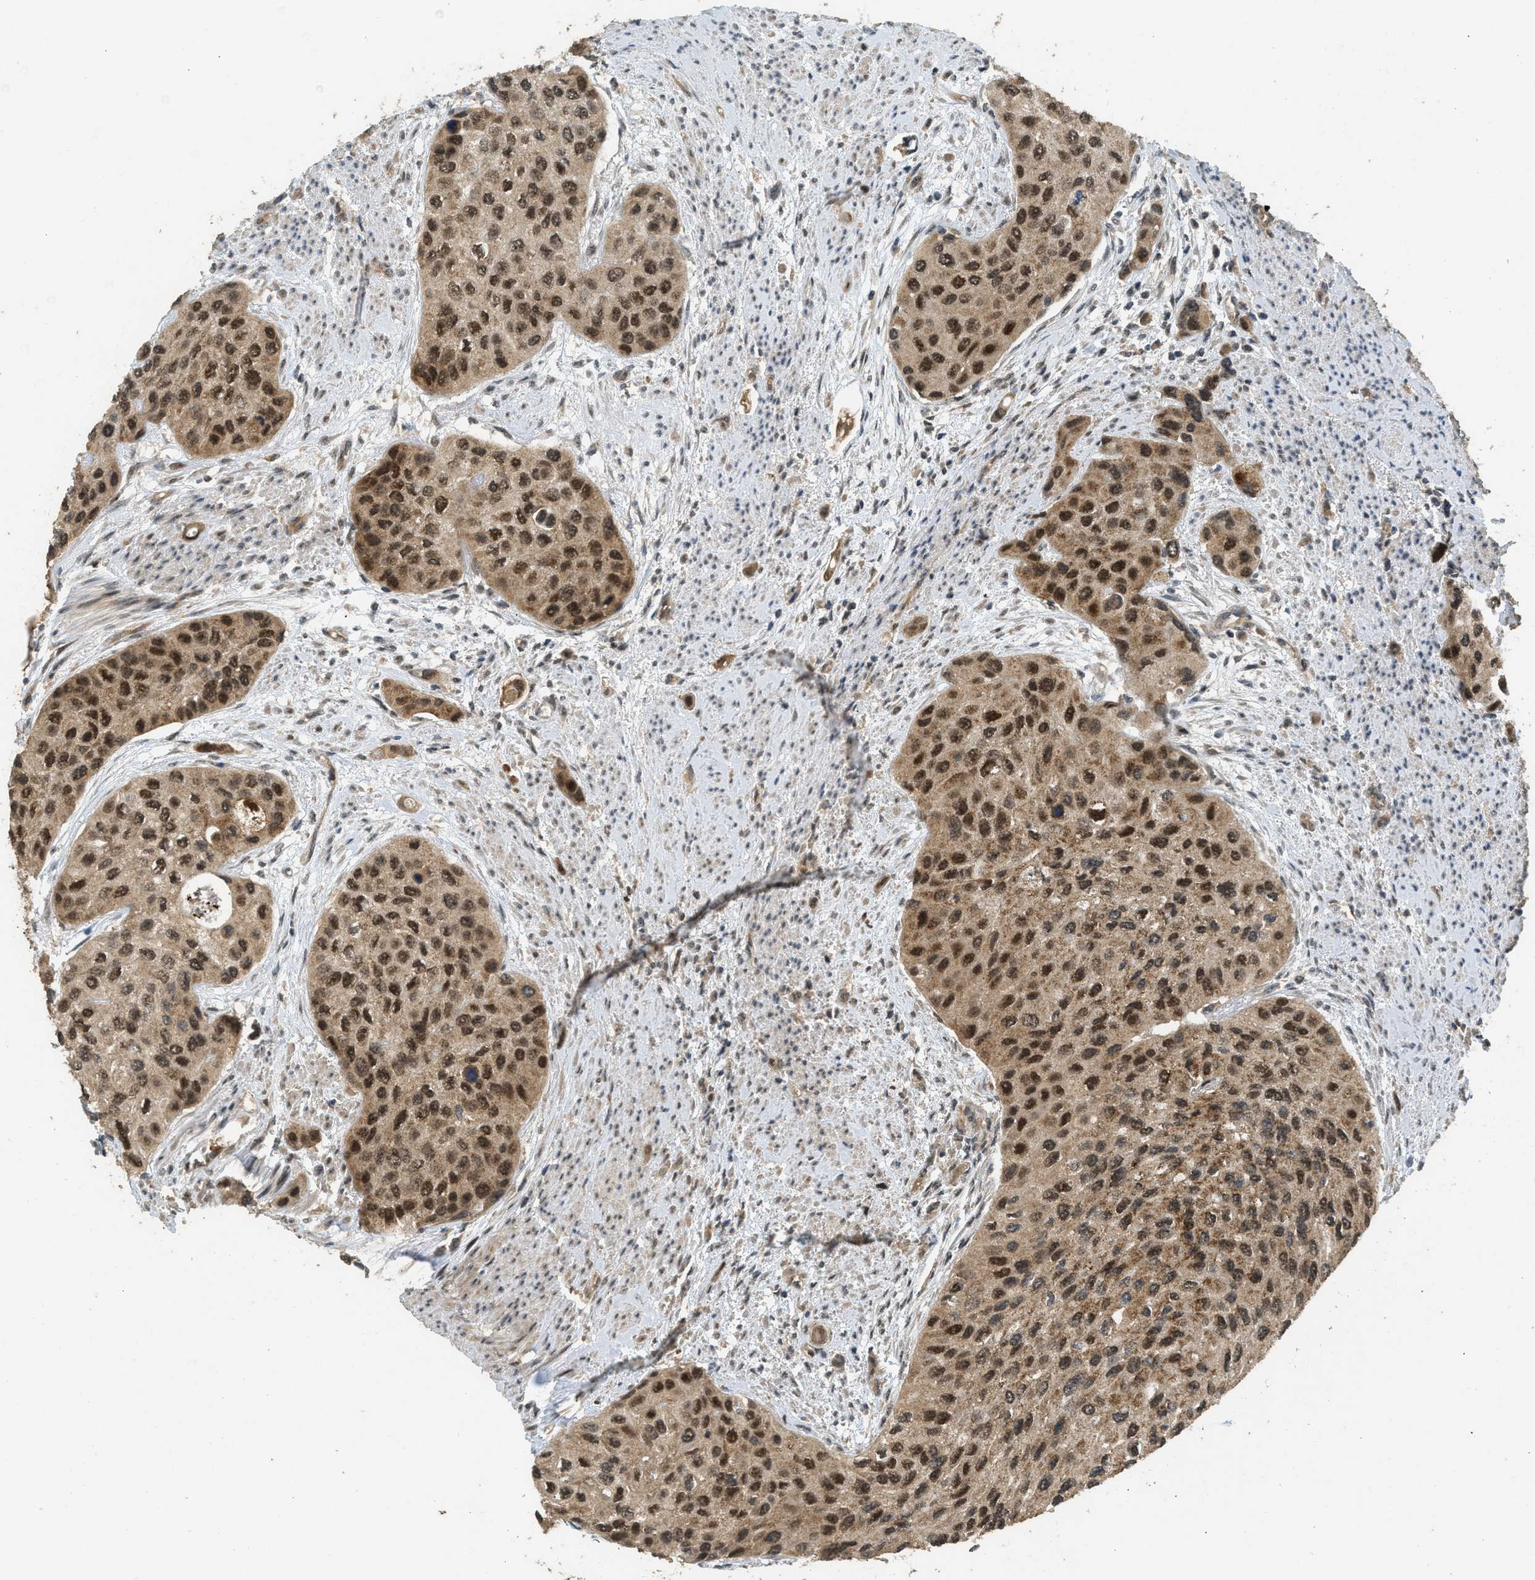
{"staining": {"intensity": "strong", "quantity": ">75%", "location": "cytoplasmic/membranous,nuclear"}, "tissue": "urothelial cancer", "cell_type": "Tumor cells", "image_type": "cancer", "snomed": [{"axis": "morphology", "description": "Urothelial carcinoma, High grade"}, {"axis": "topography", "description": "Urinary bladder"}], "caption": "Protein staining of urothelial cancer tissue shows strong cytoplasmic/membranous and nuclear staining in about >75% of tumor cells.", "gene": "GET1", "patient": {"sex": "female", "age": 56}}